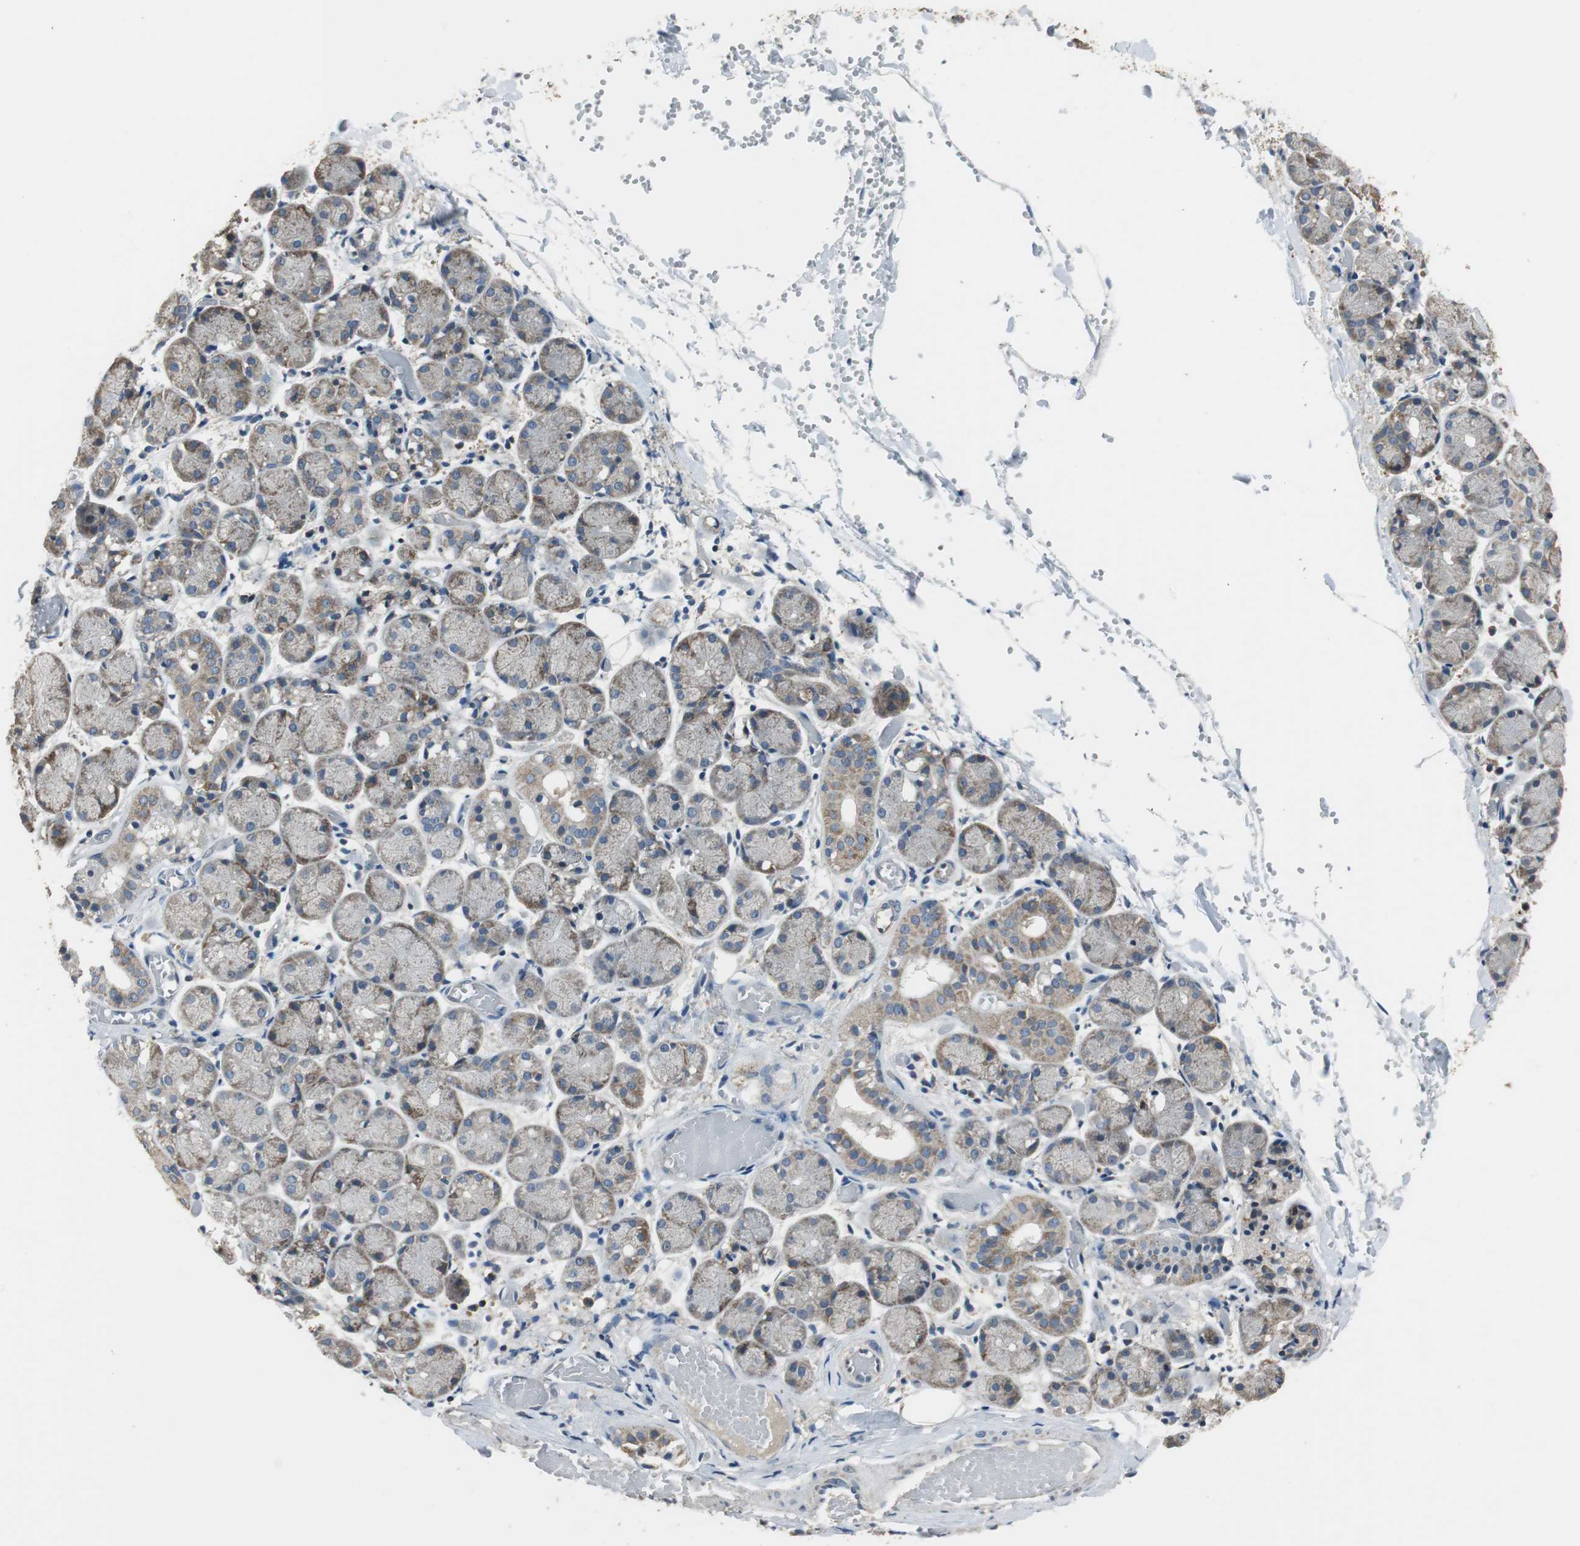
{"staining": {"intensity": "moderate", "quantity": "25%-75%", "location": "cytoplasmic/membranous"}, "tissue": "salivary gland", "cell_type": "Glandular cells", "image_type": "normal", "snomed": [{"axis": "morphology", "description": "Normal tissue, NOS"}, {"axis": "topography", "description": "Salivary gland"}], "caption": "Protein expression analysis of benign salivary gland displays moderate cytoplasmic/membranous expression in about 25%-75% of glandular cells.", "gene": "MSTO1", "patient": {"sex": "female", "age": 24}}